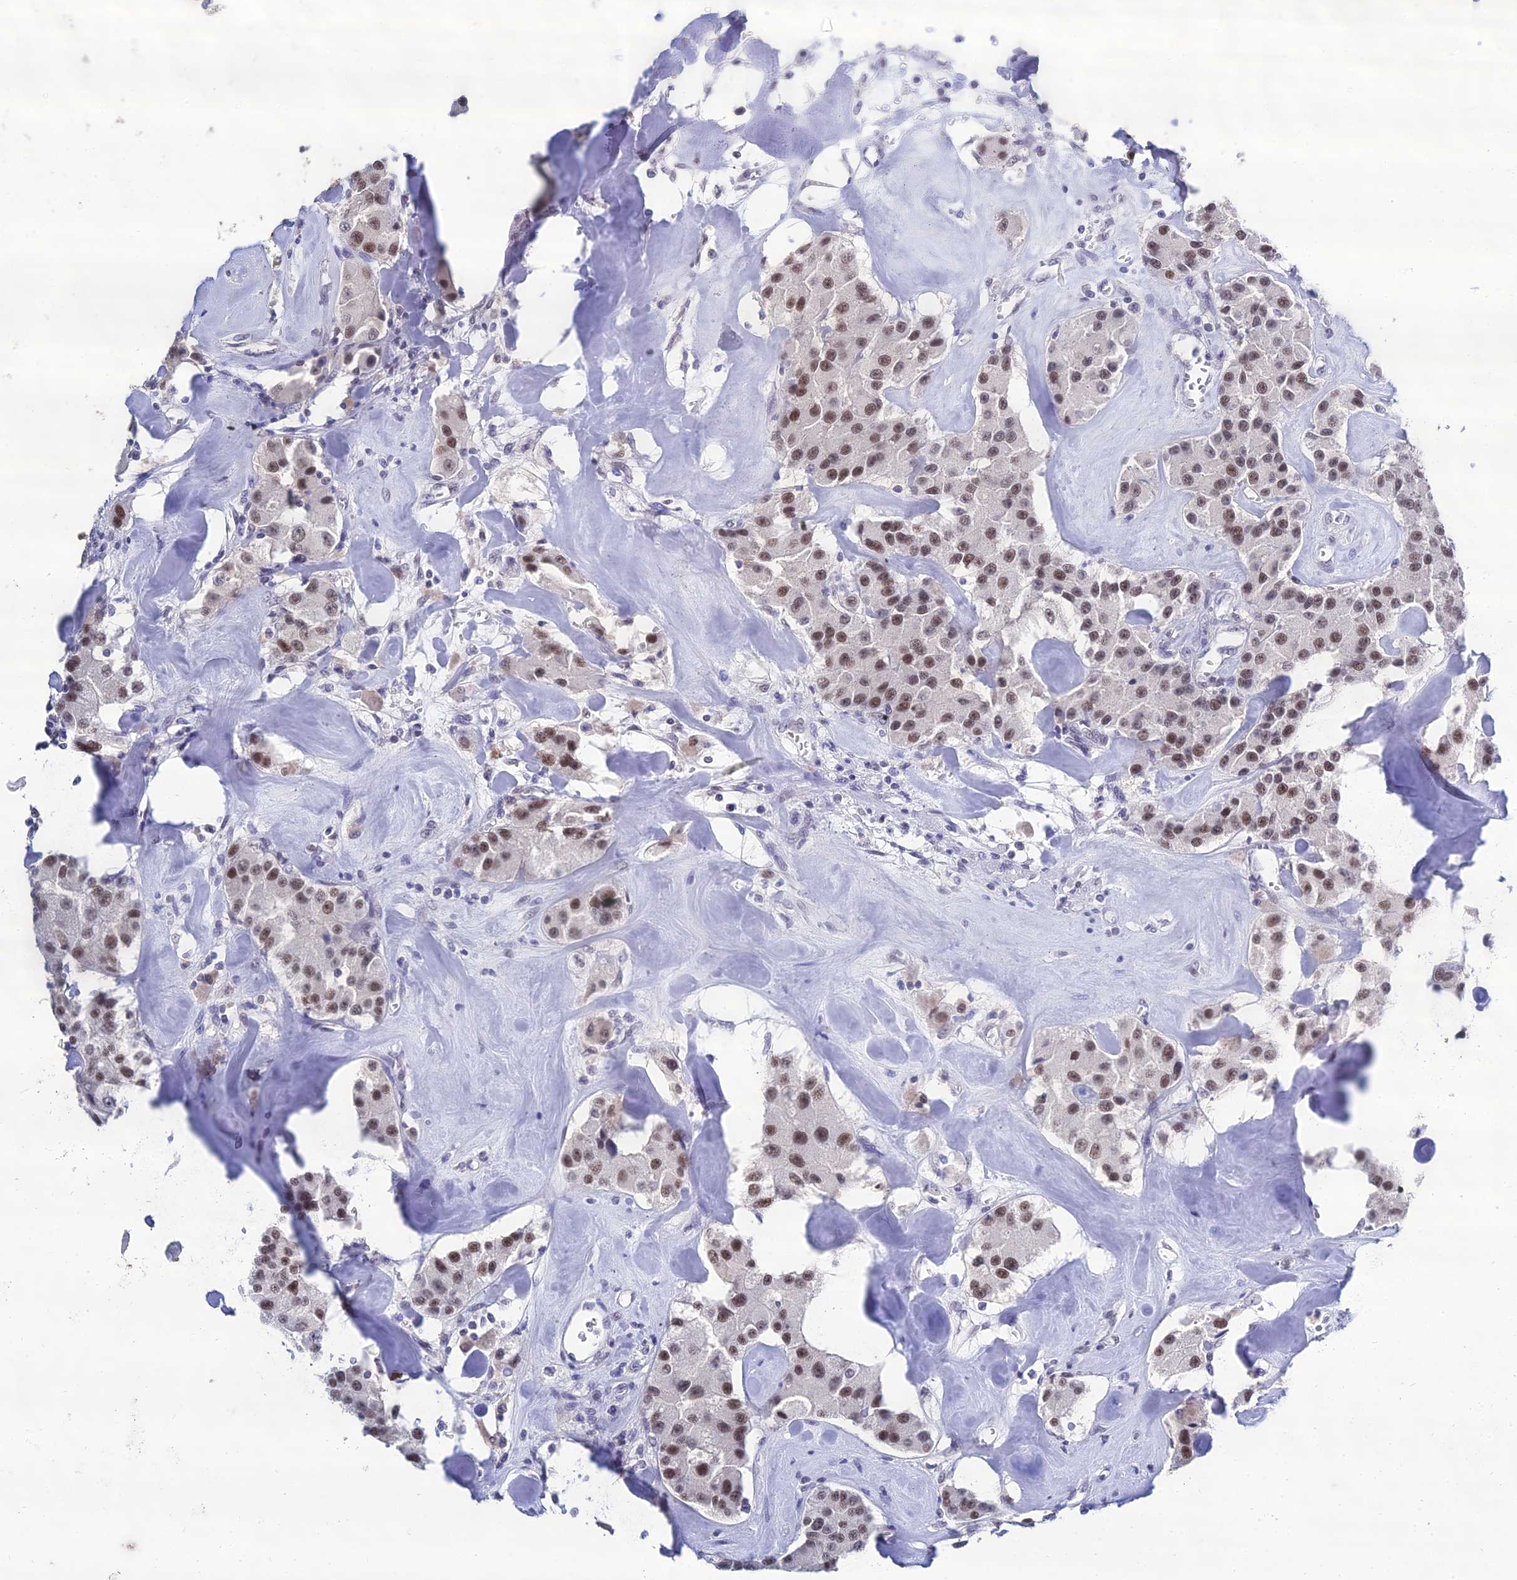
{"staining": {"intensity": "moderate", "quantity": ">75%", "location": "nuclear"}, "tissue": "carcinoid", "cell_type": "Tumor cells", "image_type": "cancer", "snomed": [{"axis": "morphology", "description": "Carcinoid, malignant, NOS"}, {"axis": "topography", "description": "Pancreas"}], "caption": "Protein staining by immunohistochemistry (IHC) shows moderate nuclear positivity in about >75% of tumor cells in malignant carcinoid. The staining was performed using DAB (3,3'-diaminobenzidine) to visualize the protein expression in brown, while the nuclei were stained in blue with hematoxylin (Magnification: 20x).", "gene": "PPP4R2", "patient": {"sex": "male", "age": 41}}